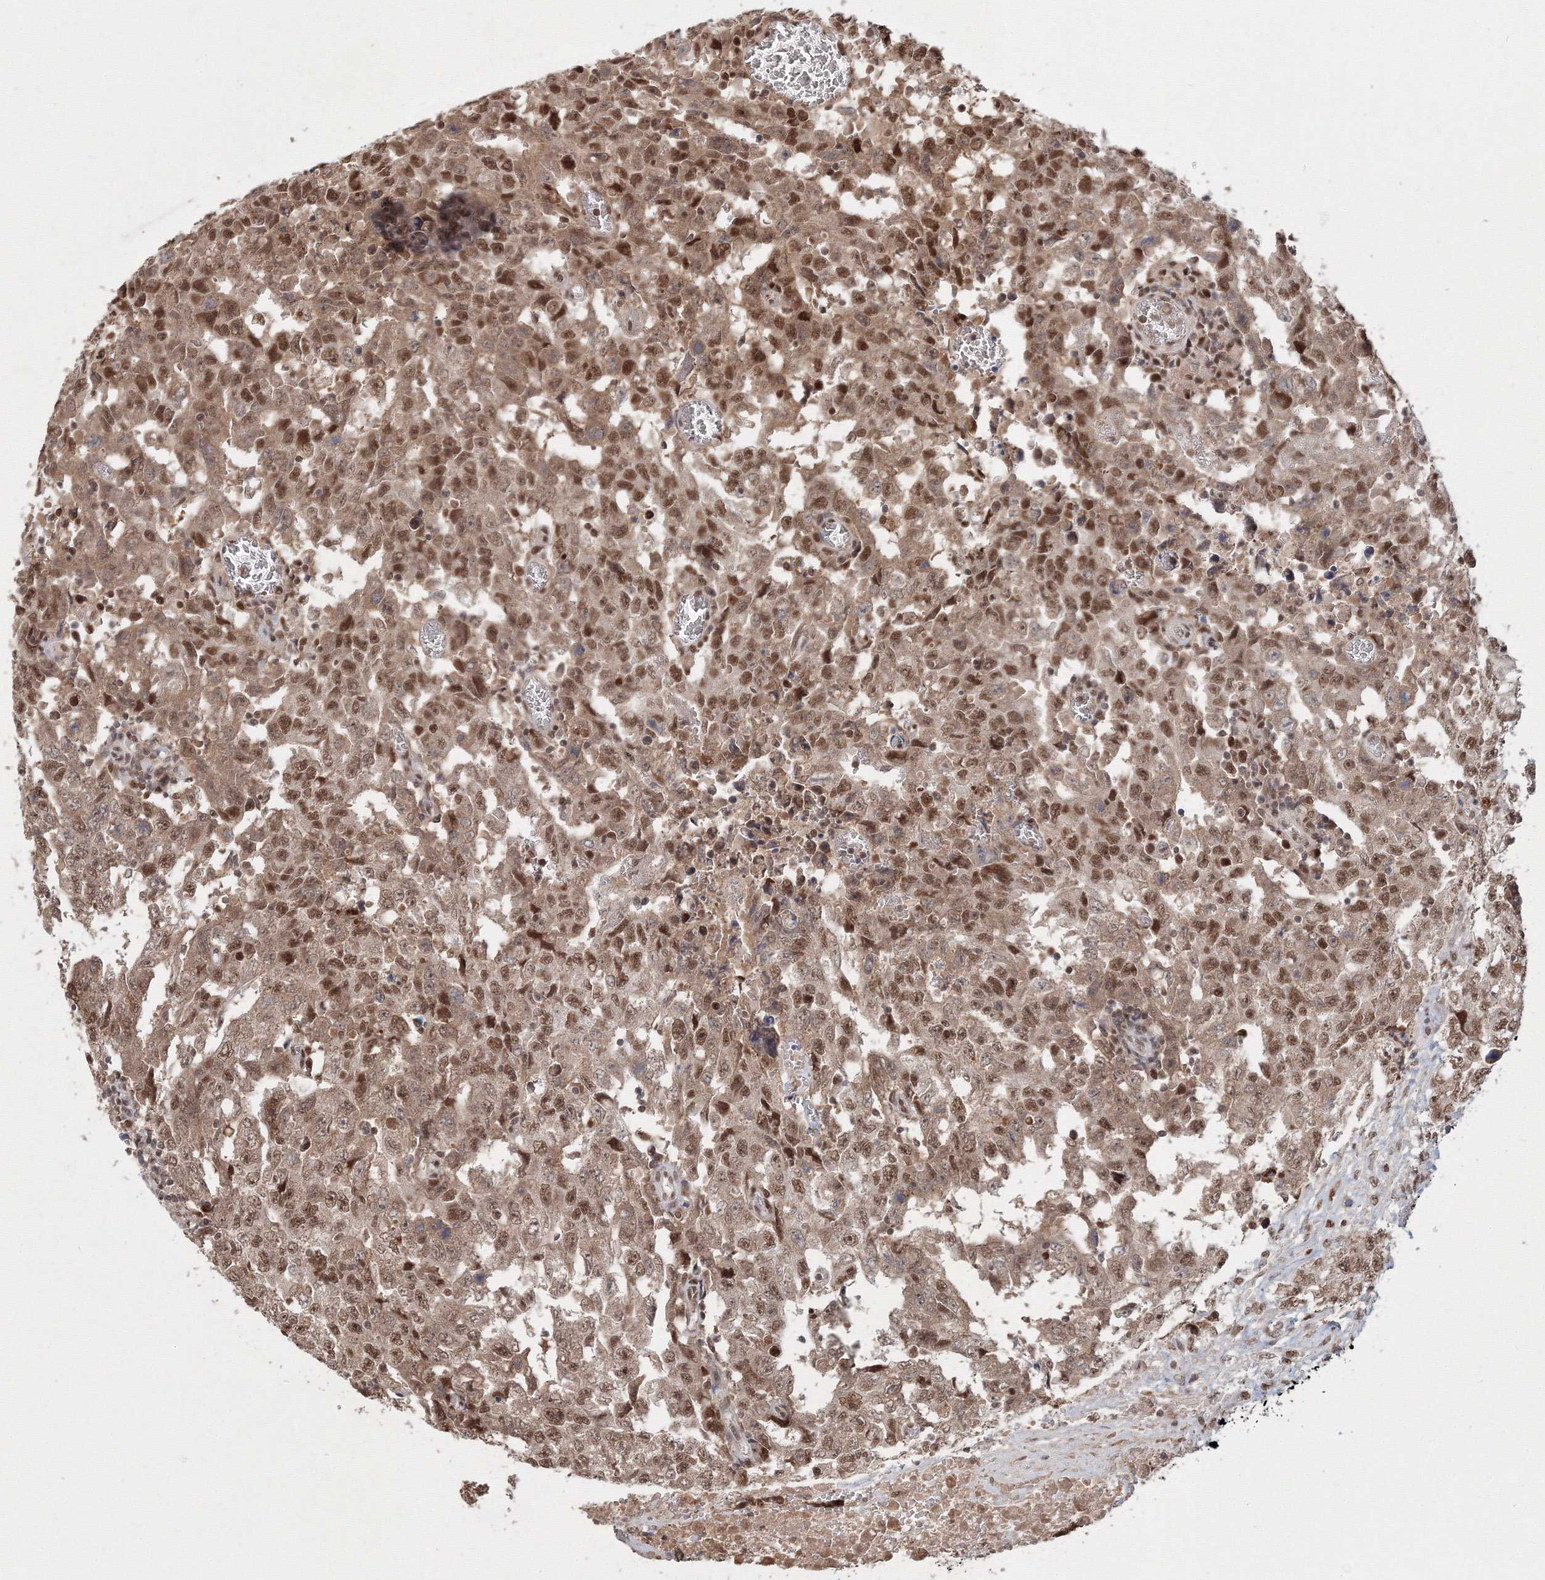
{"staining": {"intensity": "moderate", "quantity": ">75%", "location": "nuclear"}, "tissue": "testis cancer", "cell_type": "Tumor cells", "image_type": "cancer", "snomed": [{"axis": "morphology", "description": "Carcinoma, Embryonal, NOS"}, {"axis": "topography", "description": "Testis"}], "caption": "A micrograph showing moderate nuclear expression in approximately >75% of tumor cells in testis cancer, as visualized by brown immunohistochemical staining.", "gene": "IWS1", "patient": {"sex": "male", "age": 26}}